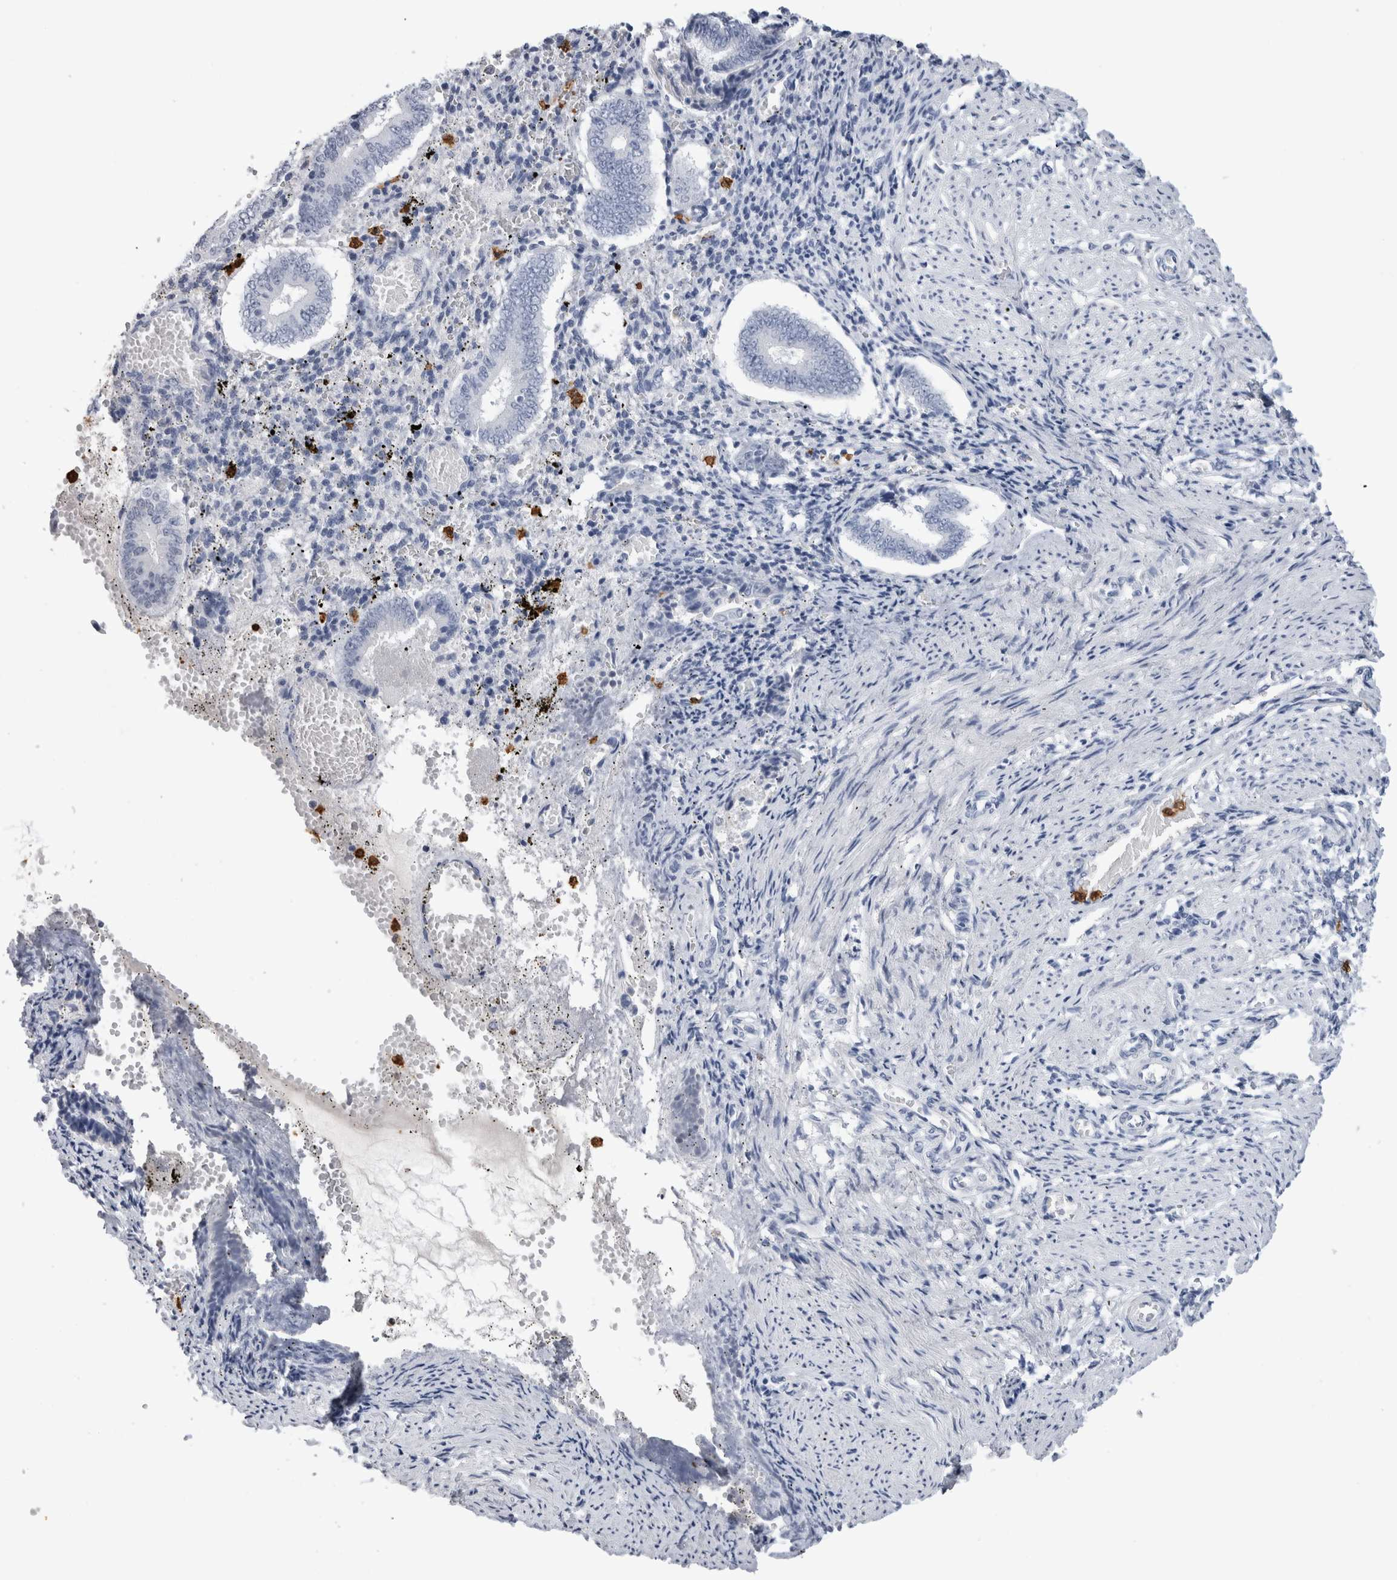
{"staining": {"intensity": "negative", "quantity": "none", "location": "none"}, "tissue": "endometrium", "cell_type": "Cells in endometrial stroma", "image_type": "normal", "snomed": [{"axis": "morphology", "description": "Normal tissue, NOS"}, {"axis": "topography", "description": "Endometrium"}], "caption": "A histopathology image of human endometrium is negative for staining in cells in endometrial stroma. (Stains: DAB (3,3'-diaminobenzidine) IHC with hematoxylin counter stain, Microscopy: brightfield microscopy at high magnification).", "gene": "S100A12", "patient": {"sex": "female", "age": 42}}